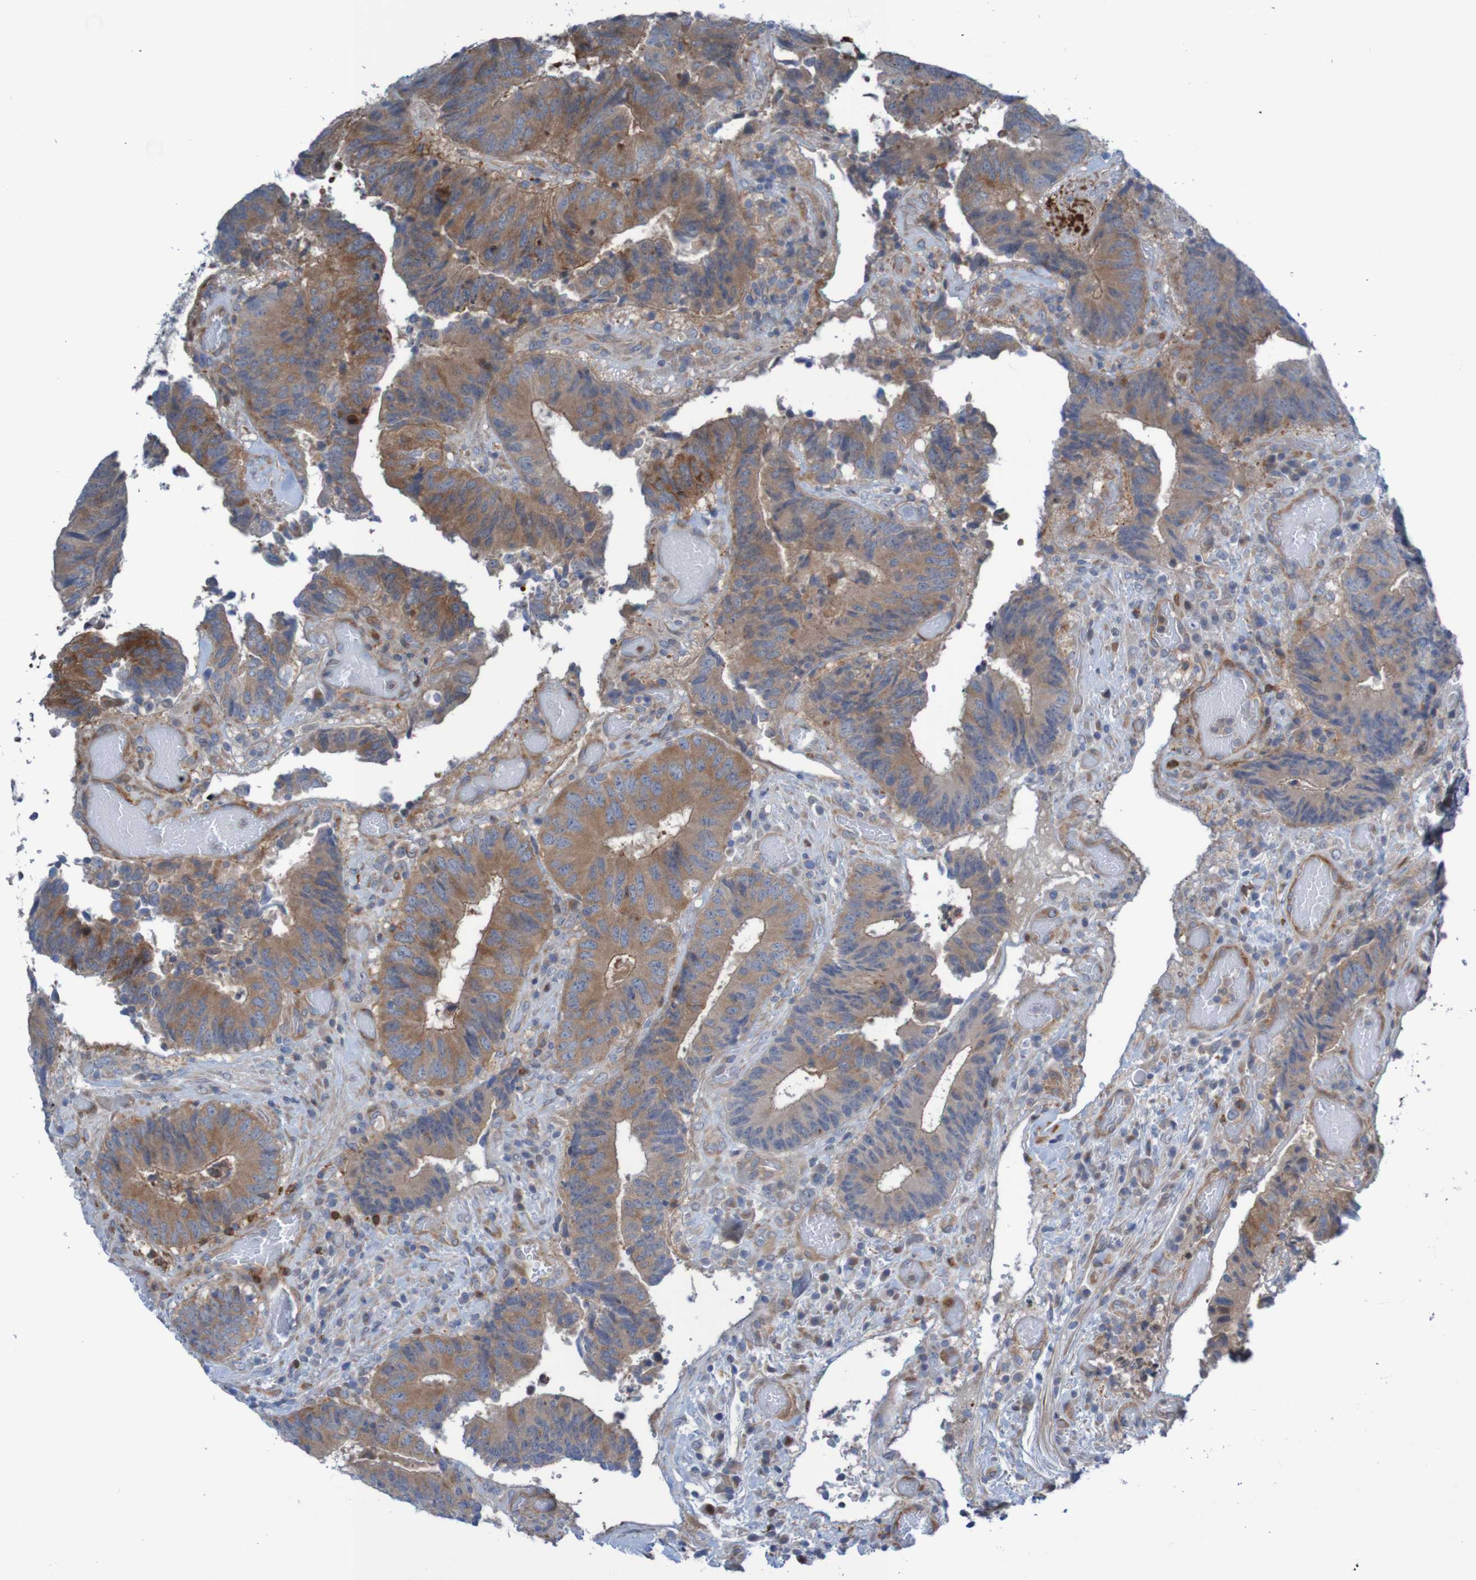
{"staining": {"intensity": "moderate", "quantity": ">75%", "location": "cytoplasmic/membranous"}, "tissue": "colorectal cancer", "cell_type": "Tumor cells", "image_type": "cancer", "snomed": [{"axis": "morphology", "description": "Adenocarcinoma, NOS"}, {"axis": "topography", "description": "Rectum"}], "caption": "About >75% of tumor cells in human colorectal cancer display moderate cytoplasmic/membranous protein staining as visualized by brown immunohistochemical staining.", "gene": "ANGPT4", "patient": {"sex": "male", "age": 72}}